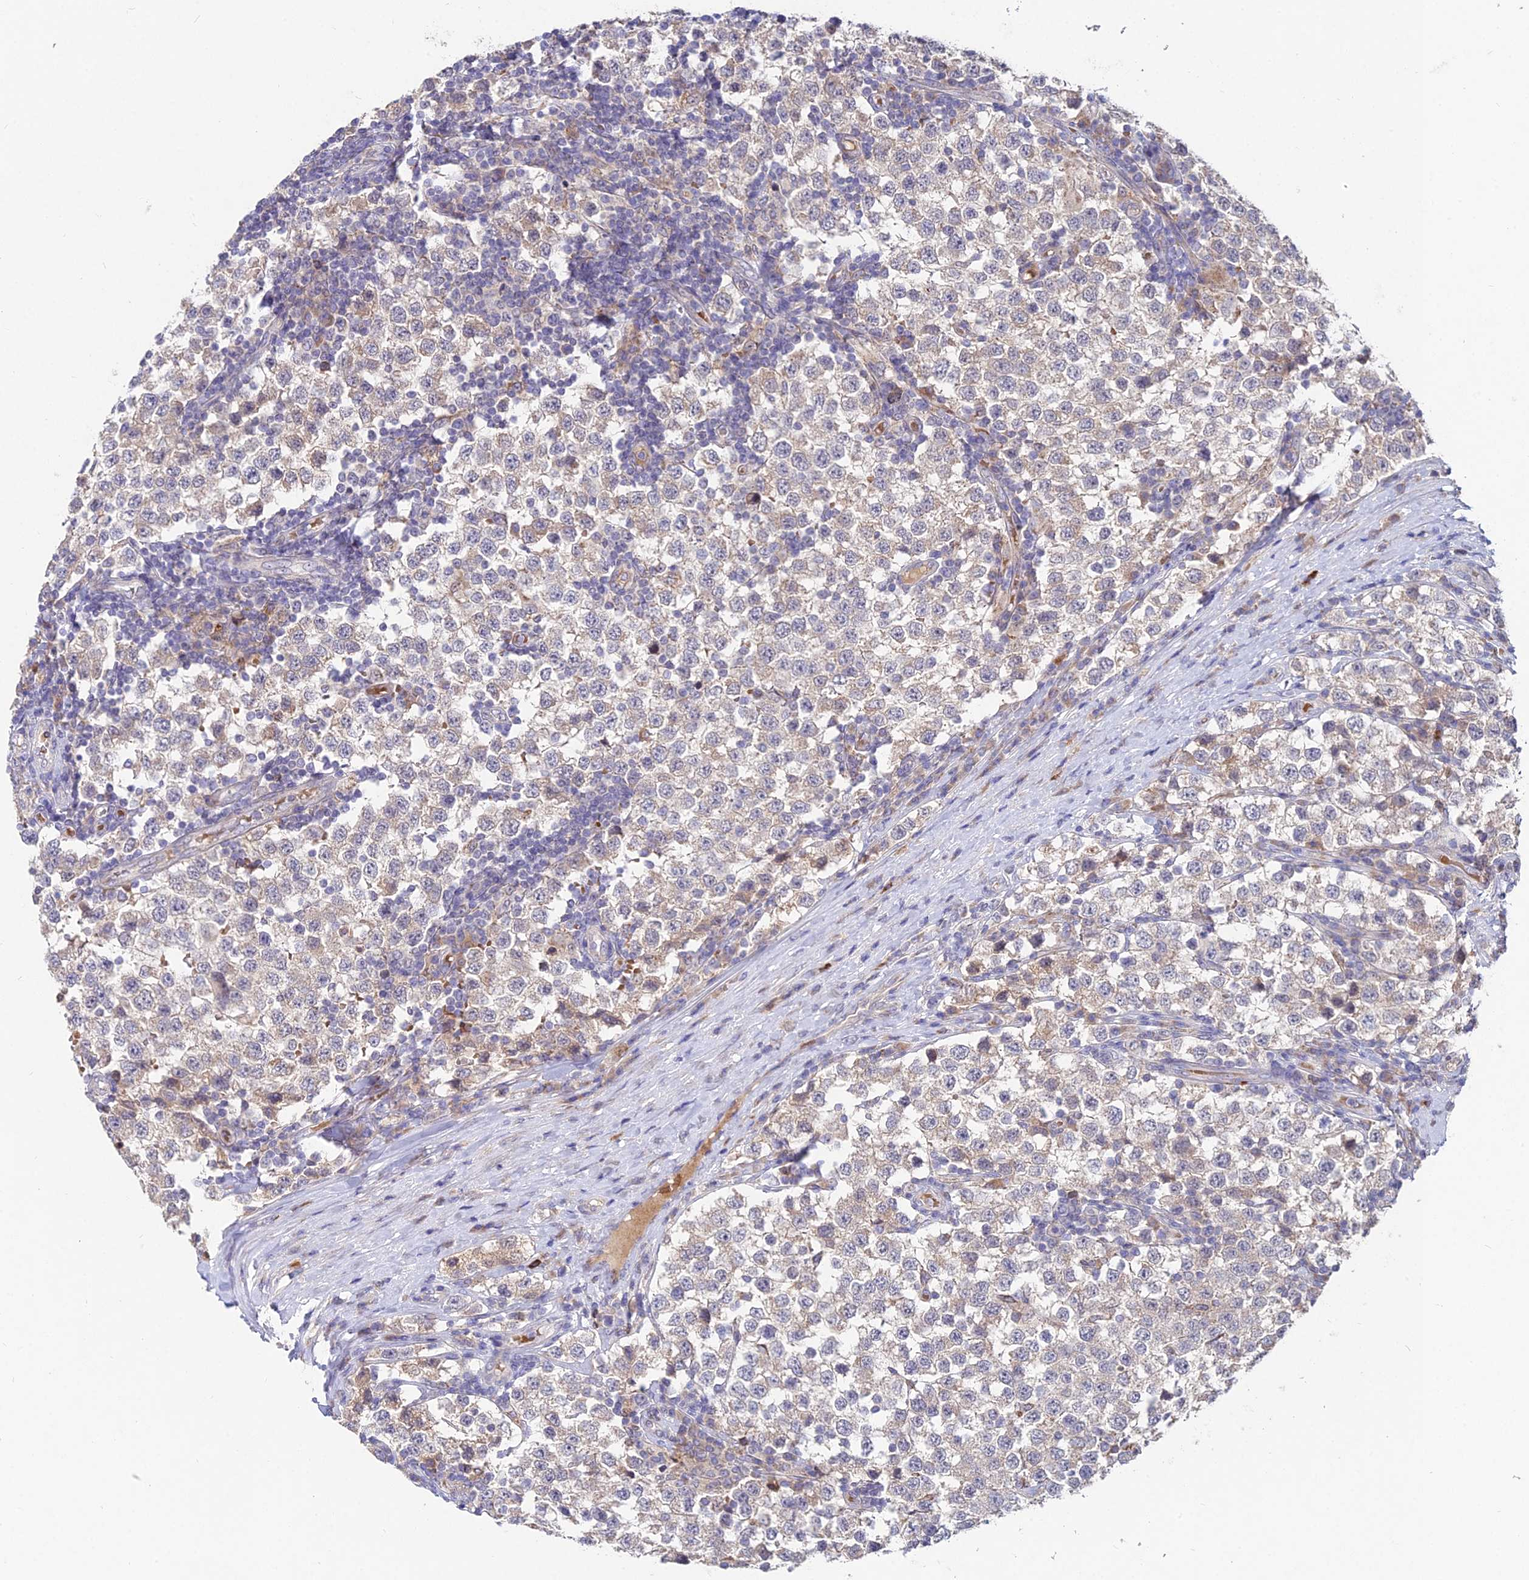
{"staining": {"intensity": "weak", "quantity": ">75%", "location": "cytoplasmic/membranous"}, "tissue": "testis cancer", "cell_type": "Tumor cells", "image_type": "cancer", "snomed": [{"axis": "morphology", "description": "Seminoma, NOS"}, {"axis": "topography", "description": "Testis"}], "caption": "Weak cytoplasmic/membranous positivity for a protein is appreciated in approximately >75% of tumor cells of testis seminoma using immunohistochemistry (IHC).", "gene": "WDR43", "patient": {"sex": "male", "age": 34}}